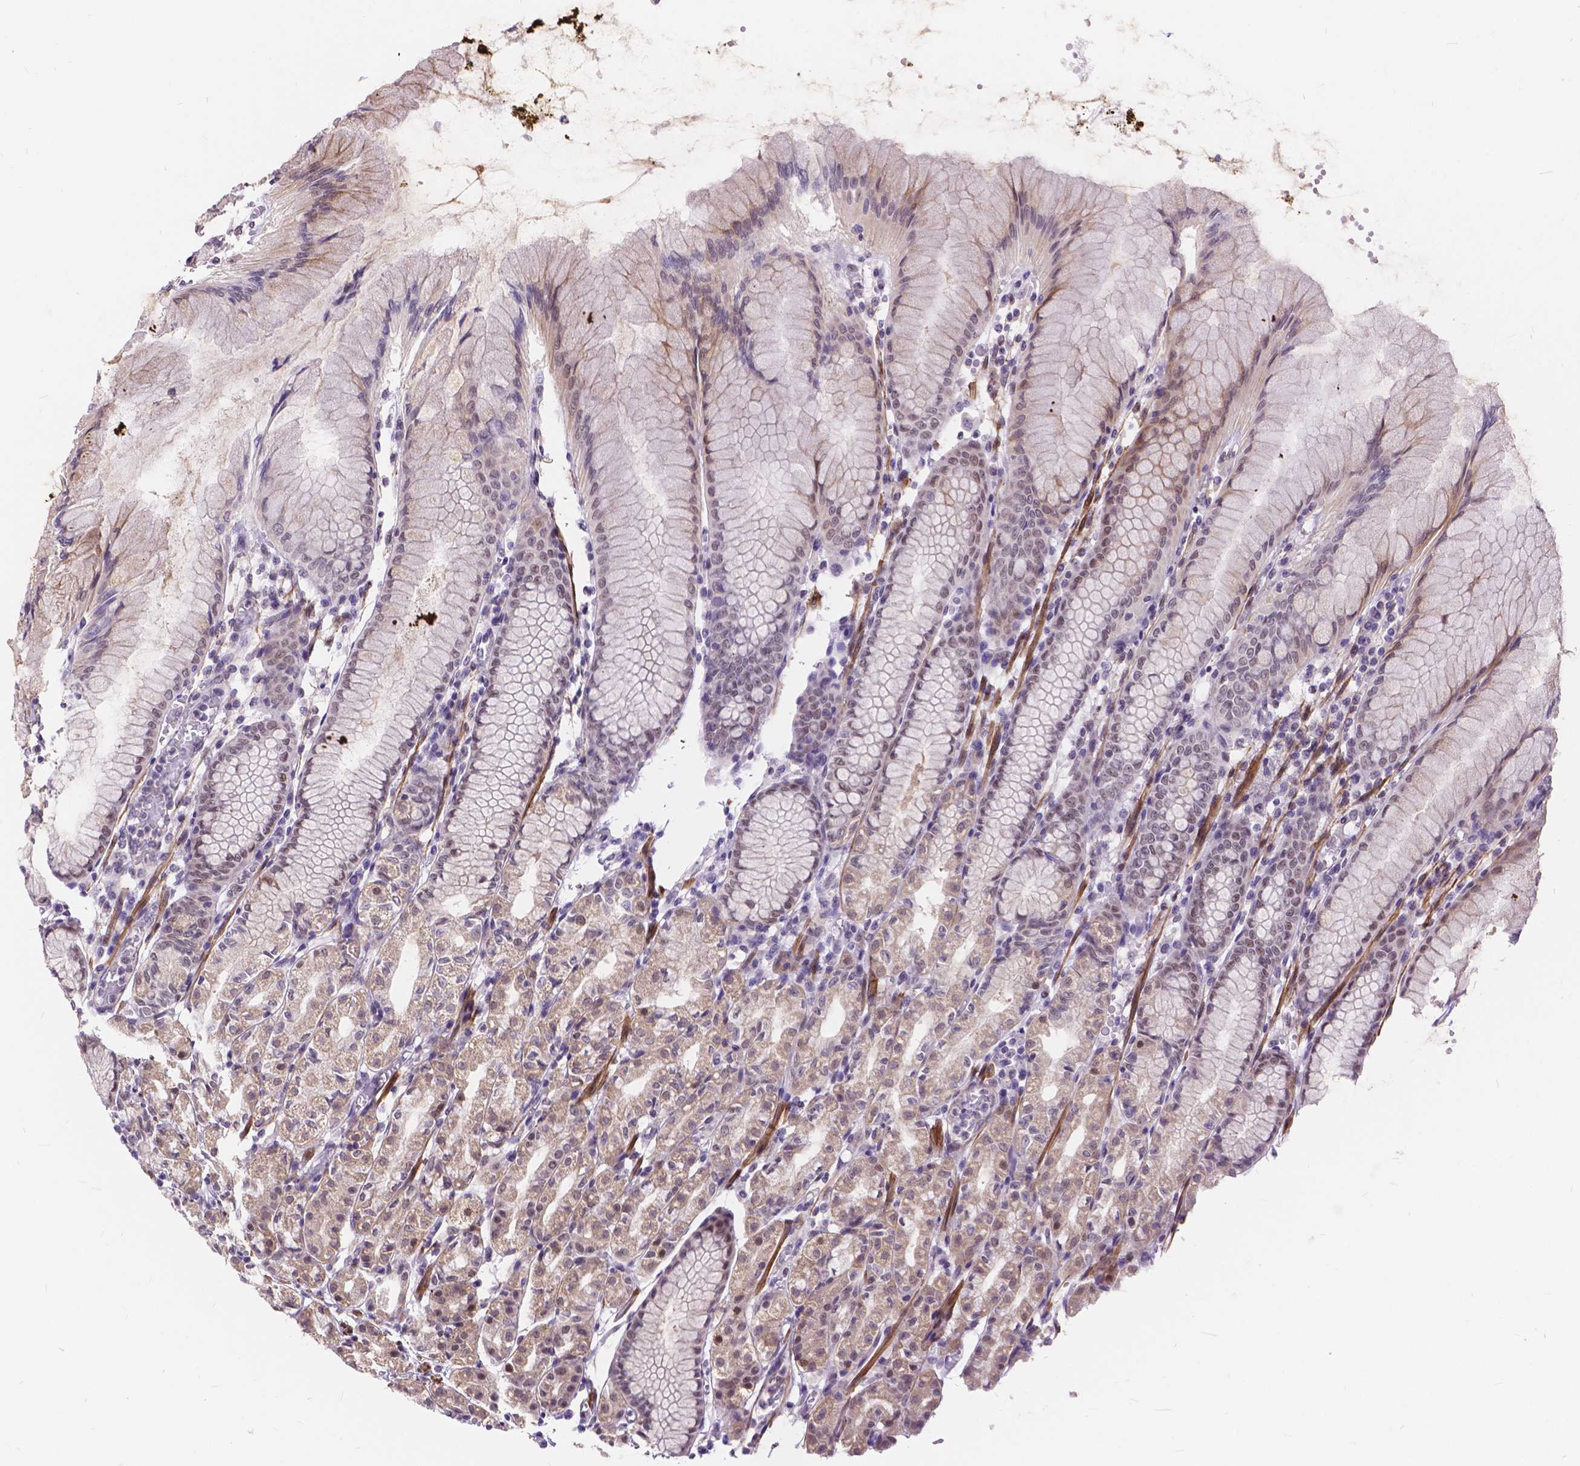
{"staining": {"intensity": "strong", "quantity": "<25%", "location": "cytoplasmic/membranous"}, "tissue": "stomach", "cell_type": "Glandular cells", "image_type": "normal", "snomed": [{"axis": "morphology", "description": "Normal tissue, NOS"}, {"axis": "topography", "description": "Stomach"}], "caption": "This image demonstrates IHC staining of normal stomach, with medium strong cytoplasmic/membranous positivity in about <25% of glandular cells.", "gene": "MAN2C1", "patient": {"sex": "female", "age": 57}}